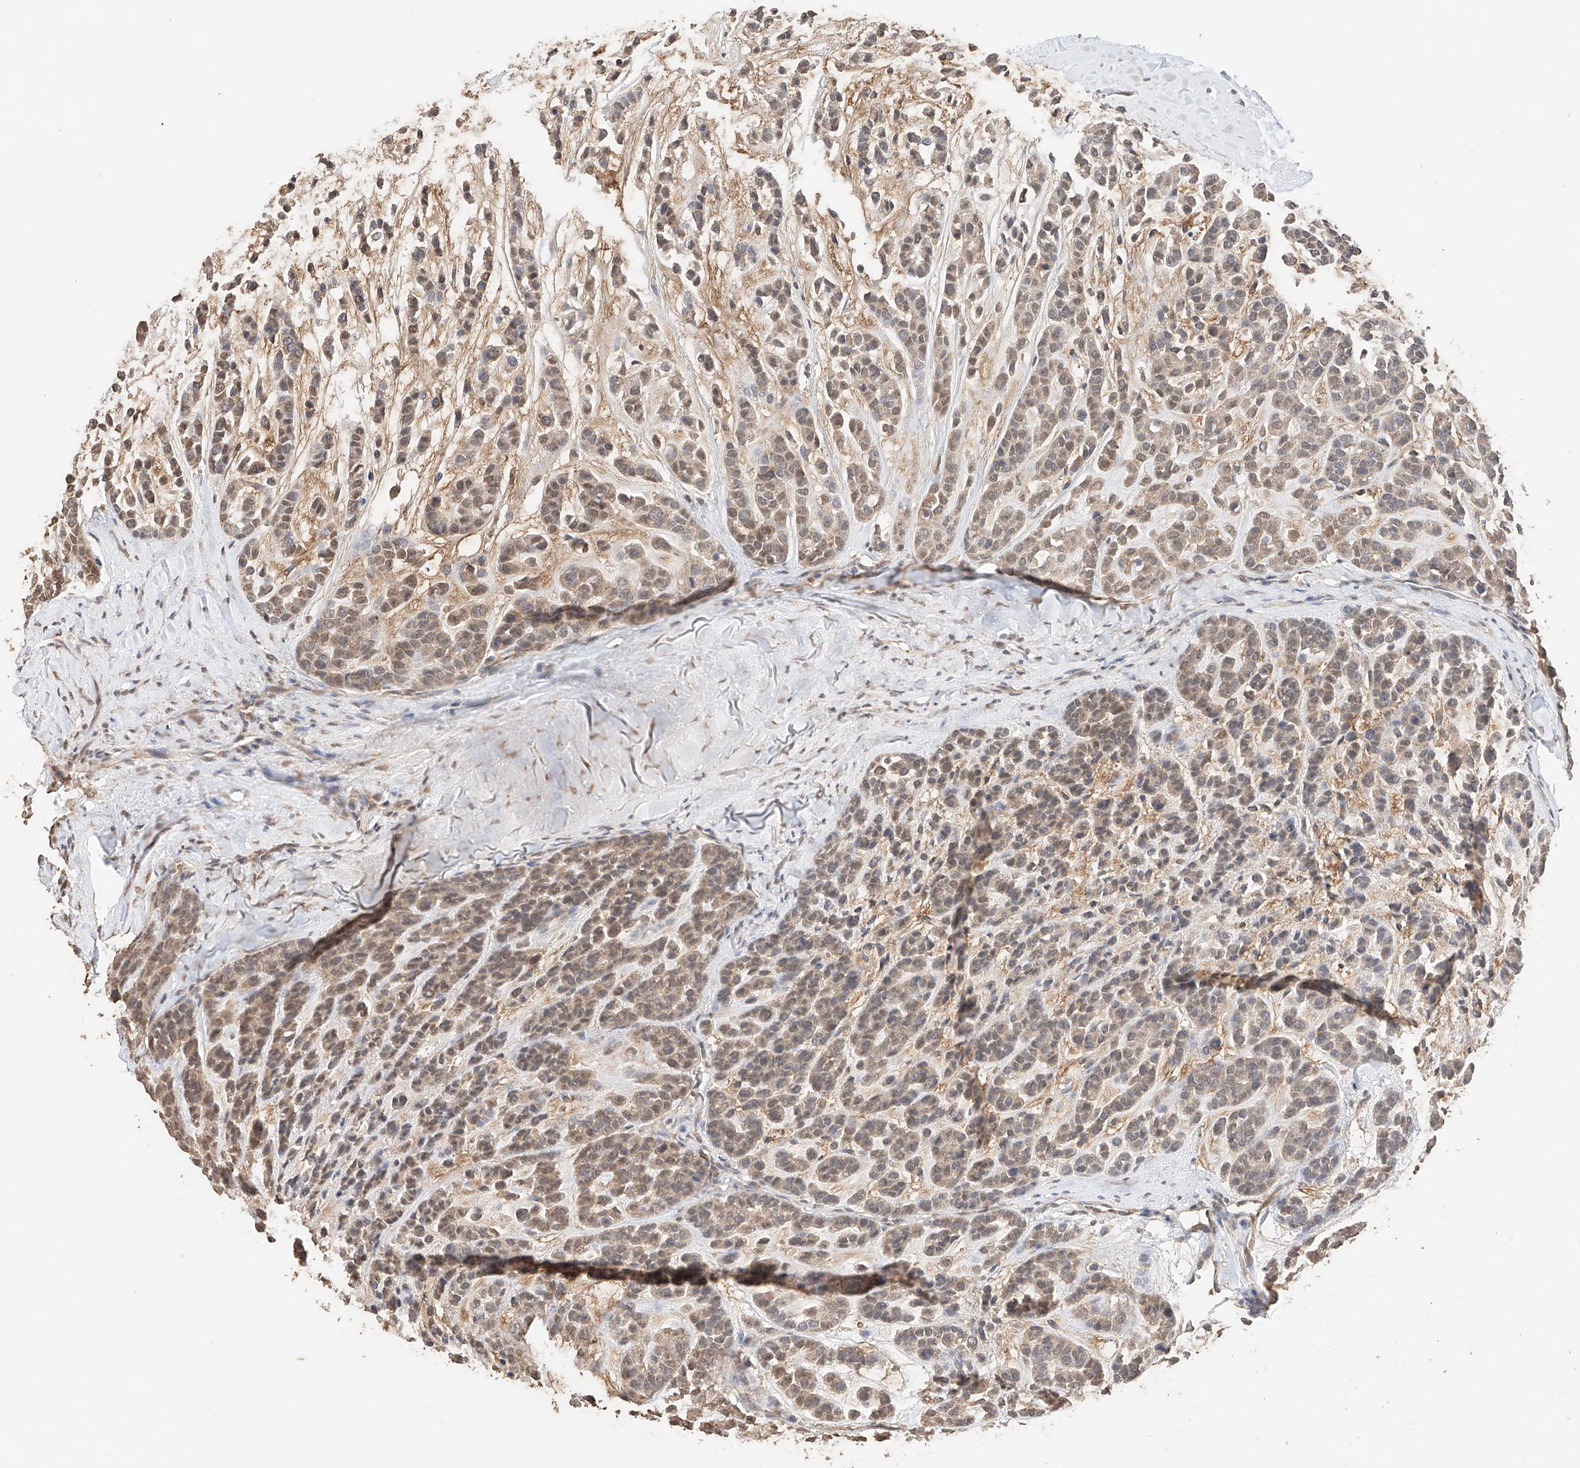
{"staining": {"intensity": "weak", "quantity": ">75%", "location": "cytoplasmic/membranous,nuclear"}, "tissue": "head and neck cancer", "cell_type": "Tumor cells", "image_type": "cancer", "snomed": [{"axis": "morphology", "description": "Adenocarcinoma, NOS"}, {"axis": "morphology", "description": "Adenoma, NOS"}, {"axis": "topography", "description": "Head-Neck"}], "caption": "A brown stain labels weak cytoplasmic/membranous and nuclear staining of a protein in human head and neck cancer (adenocarcinoma) tumor cells.", "gene": "IL22RA2", "patient": {"sex": "female", "age": 55}}